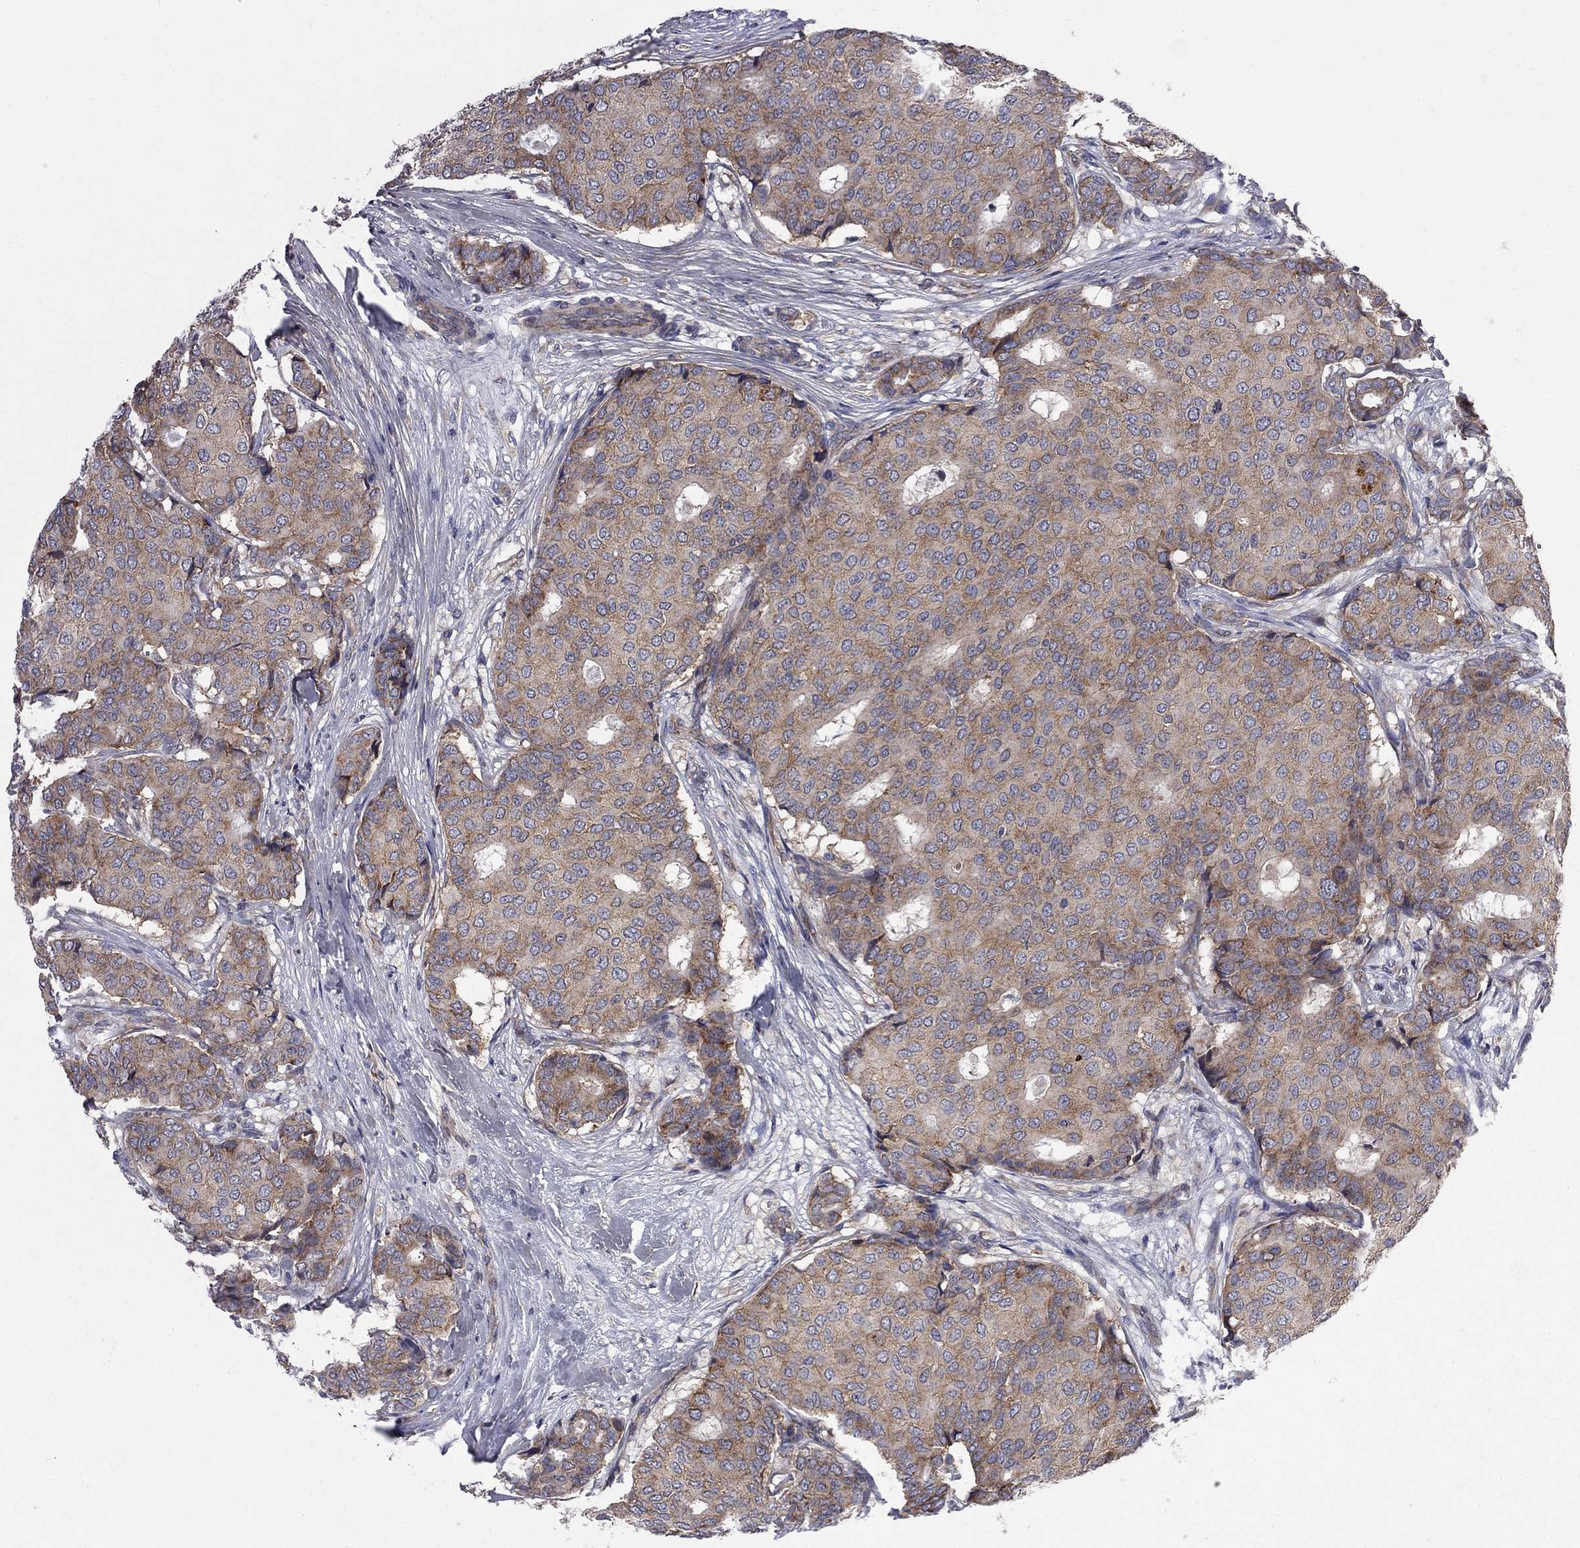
{"staining": {"intensity": "weak", "quantity": ">75%", "location": "cytoplasmic/membranous"}, "tissue": "breast cancer", "cell_type": "Tumor cells", "image_type": "cancer", "snomed": [{"axis": "morphology", "description": "Duct carcinoma"}, {"axis": "topography", "description": "Breast"}], "caption": "DAB immunohistochemical staining of breast cancer reveals weak cytoplasmic/membranous protein expression in about >75% of tumor cells. Immunohistochemistry (ihc) stains the protein of interest in brown and the nuclei are stained blue.", "gene": "CNOT11", "patient": {"sex": "female", "age": 75}}